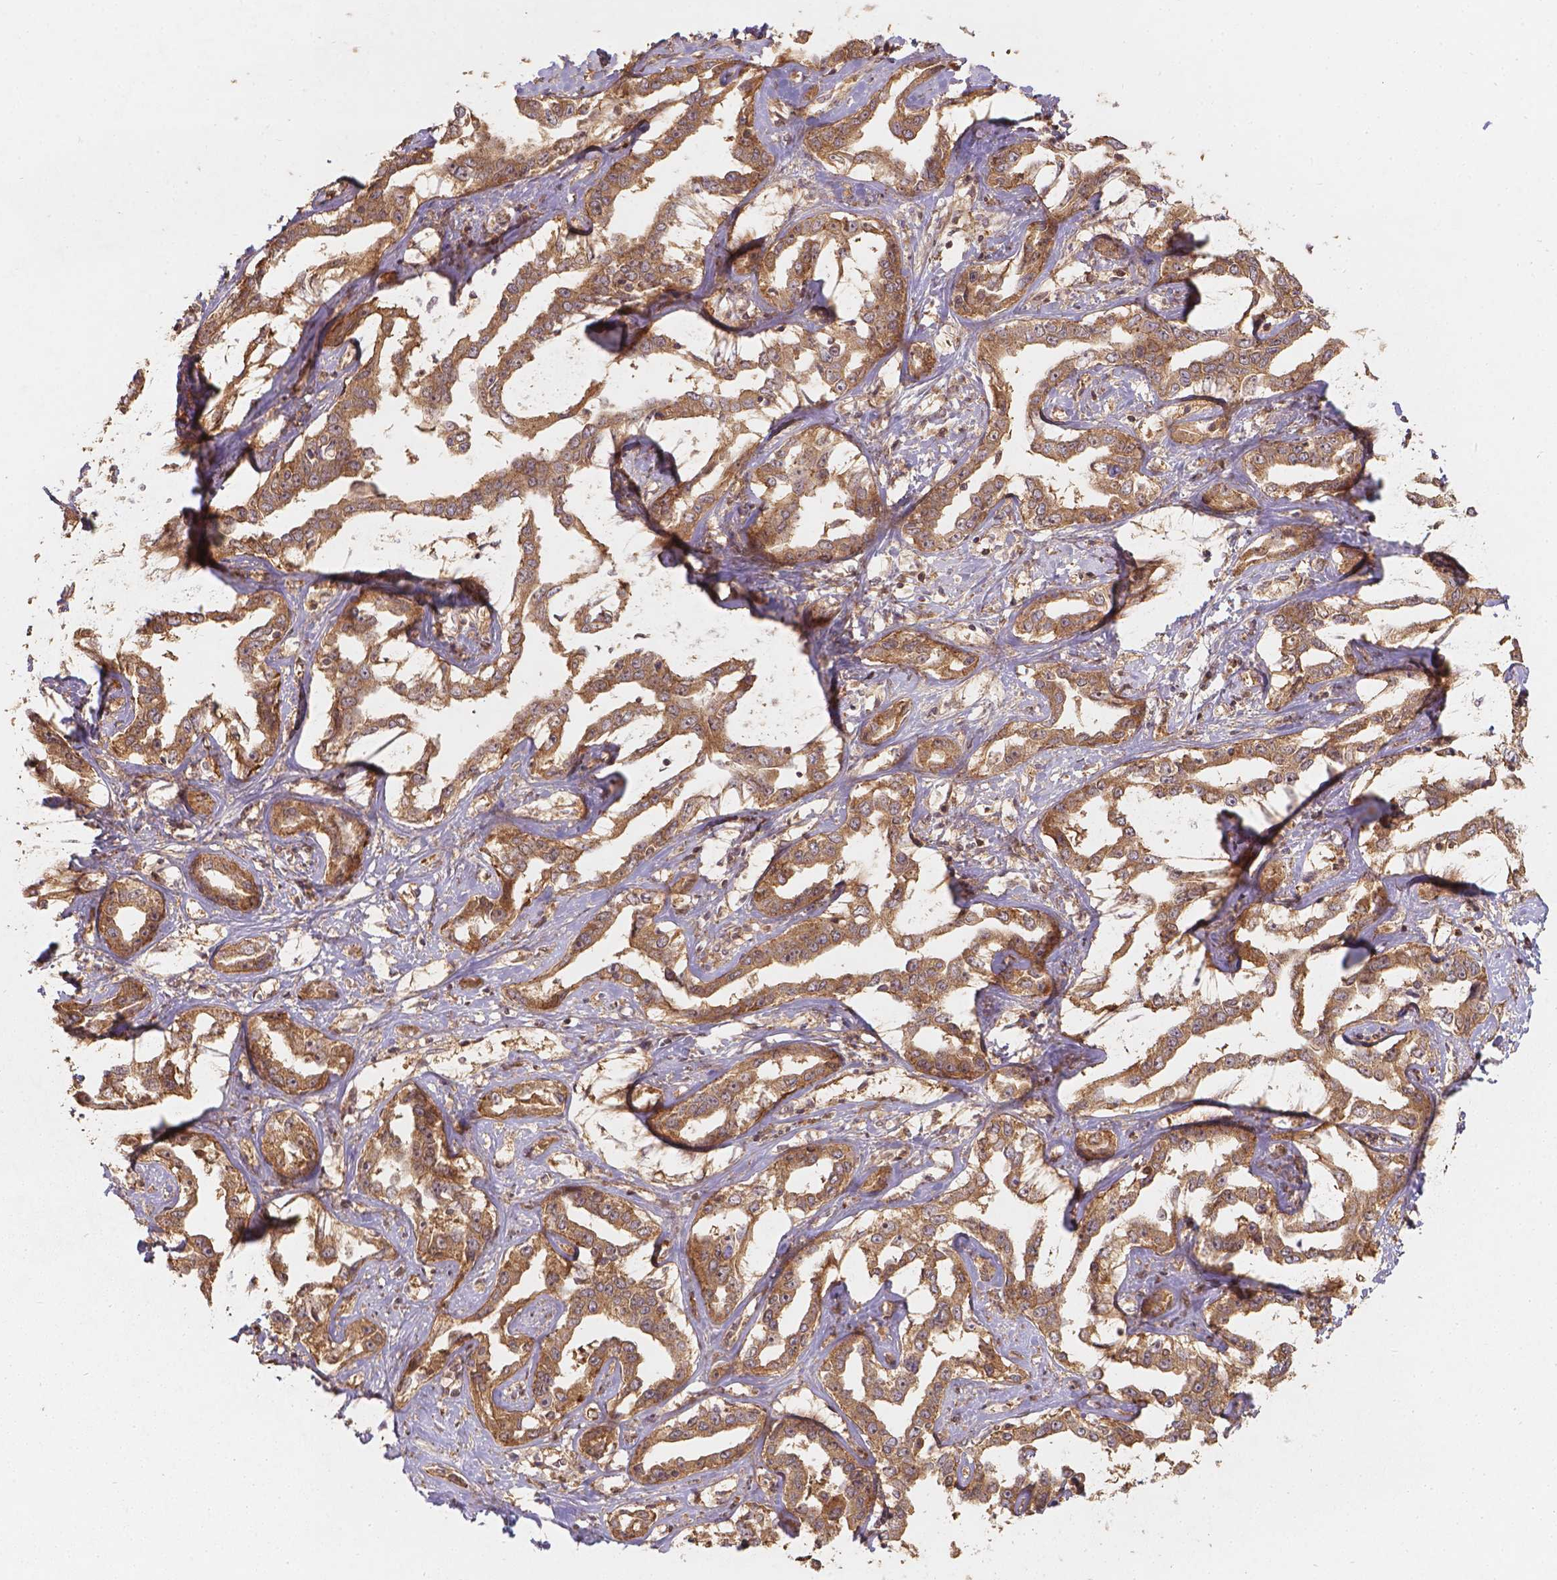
{"staining": {"intensity": "moderate", "quantity": ">75%", "location": "cytoplasmic/membranous"}, "tissue": "liver cancer", "cell_type": "Tumor cells", "image_type": "cancer", "snomed": [{"axis": "morphology", "description": "Cholangiocarcinoma"}, {"axis": "topography", "description": "Liver"}], "caption": "High-magnification brightfield microscopy of liver cancer (cholangiocarcinoma) stained with DAB (brown) and counterstained with hematoxylin (blue). tumor cells exhibit moderate cytoplasmic/membranous staining is appreciated in about>75% of cells.", "gene": "XPR1", "patient": {"sex": "male", "age": 59}}